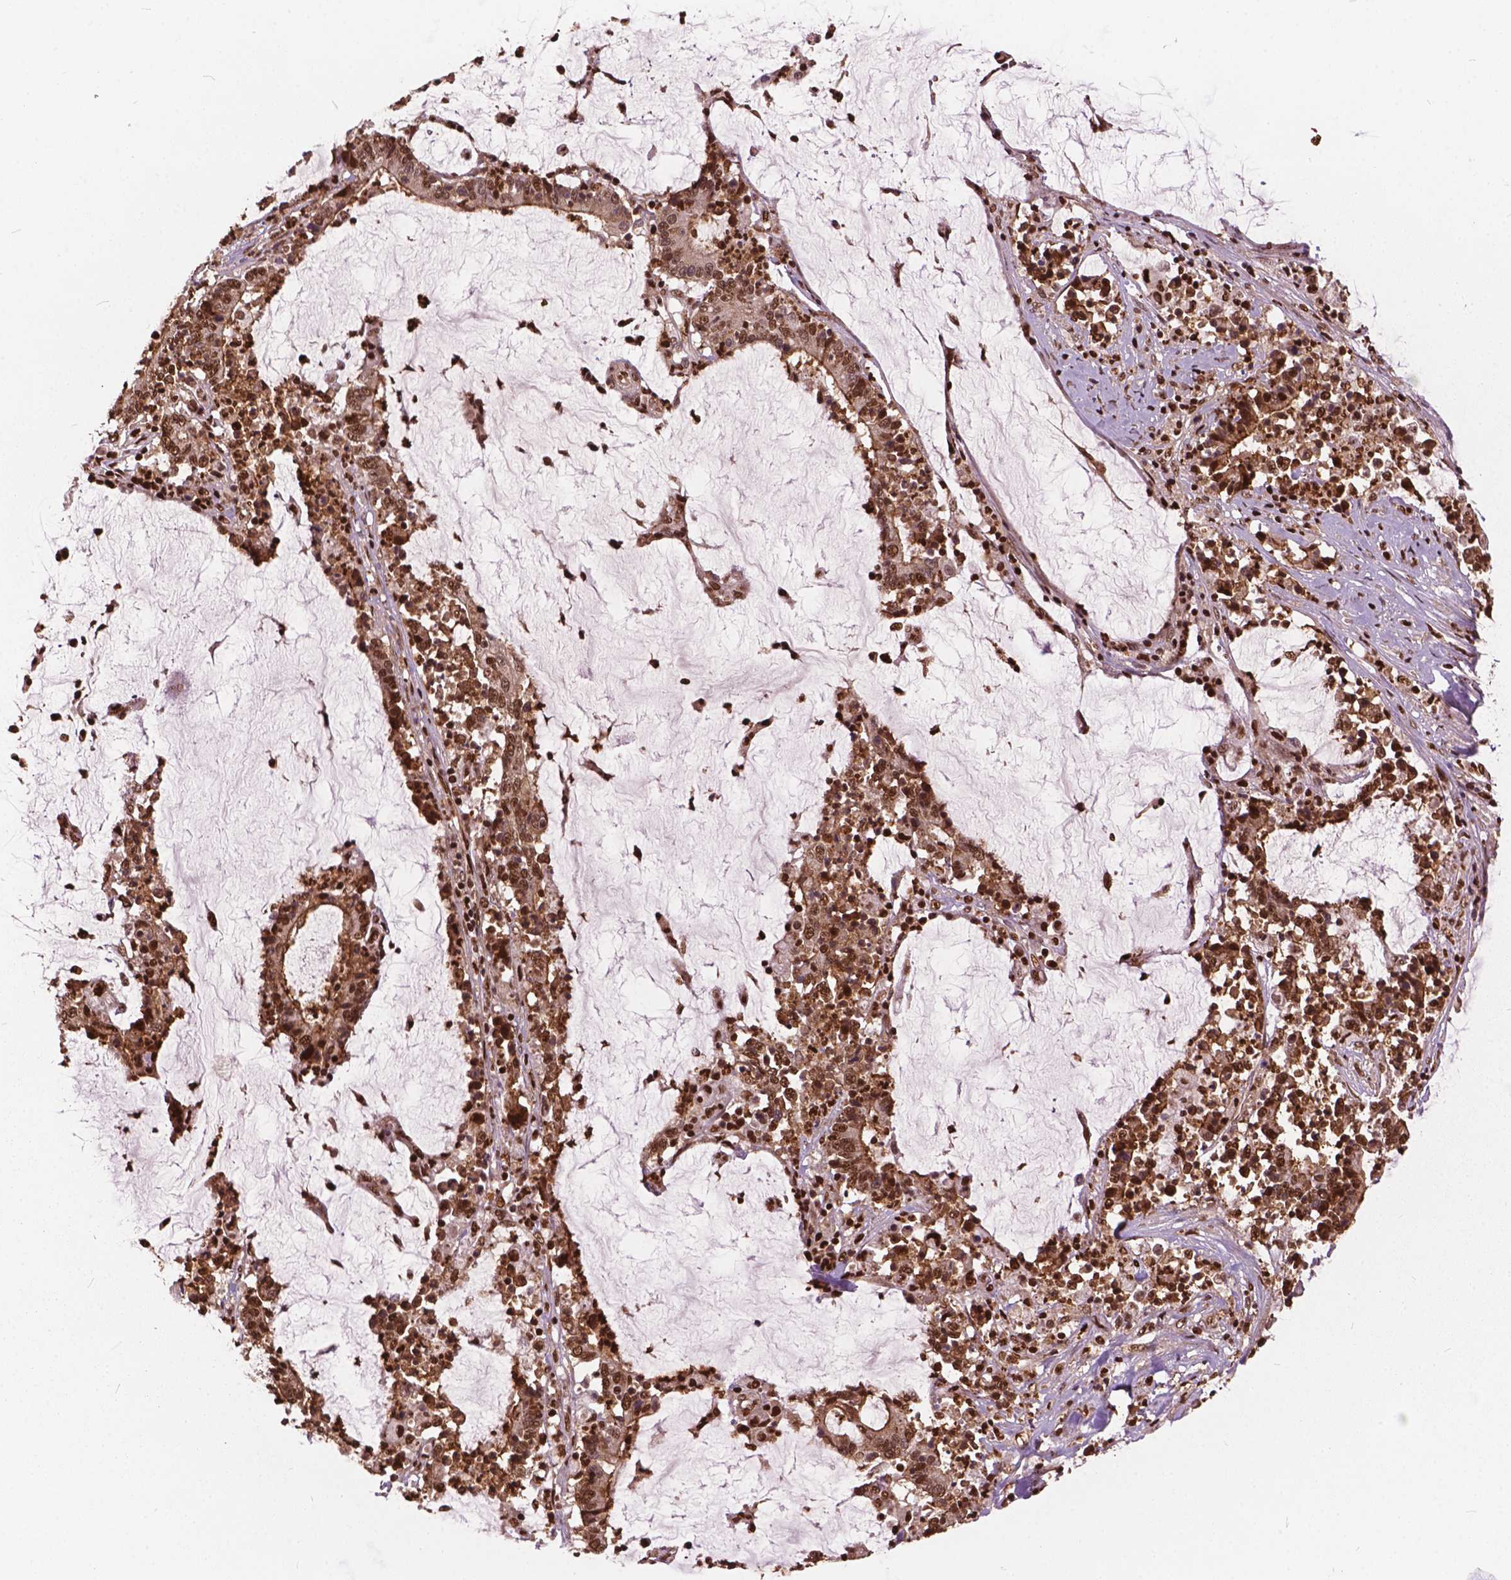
{"staining": {"intensity": "moderate", "quantity": ">75%", "location": "nuclear"}, "tissue": "stomach cancer", "cell_type": "Tumor cells", "image_type": "cancer", "snomed": [{"axis": "morphology", "description": "Adenocarcinoma, NOS"}, {"axis": "topography", "description": "Stomach, upper"}], "caption": "Stomach adenocarcinoma was stained to show a protein in brown. There is medium levels of moderate nuclear expression in about >75% of tumor cells. (Brightfield microscopy of DAB IHC at high magnification).", "gene": "ANP32B", "patient": {"sex": "male", "age": 68}}